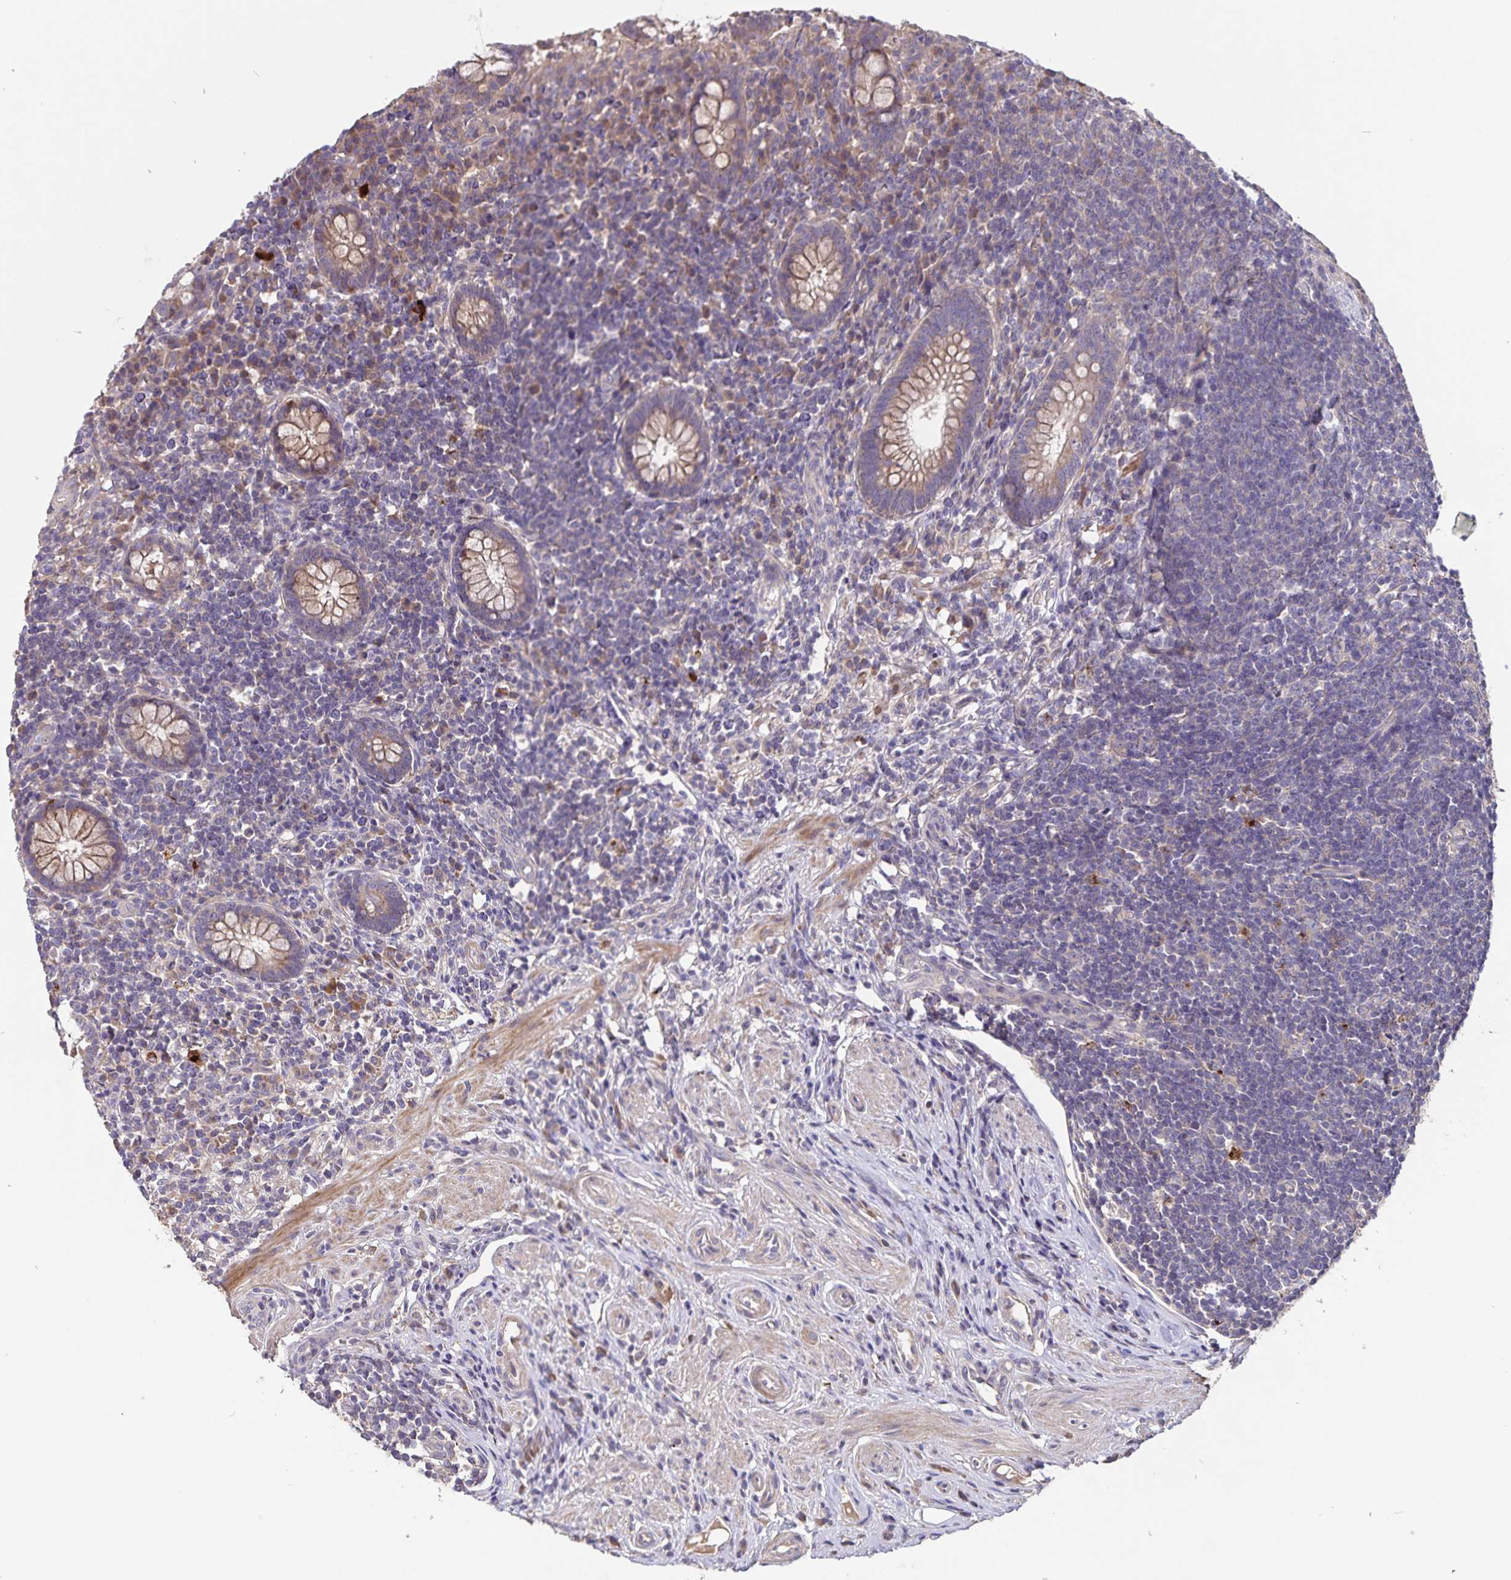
{"staining": {"intensity": "moderate", "quantity": ">75%", "location": "cytoplasmic/membranous"}, "tissue": "appendix", "cell_type": "Glandular cells", "image_type": "normal", "snomed": [{"axis": "morphology", "description": "Normal tissue, NOS"}, {"axis": "topography", "description": "Appendix"}], "caption": "Protein expression analysis of normal human appendix reveals moderate cytoplasmic/membranous staining in approximately >75% of glandular cells.", "gene": "FBXL16", "patient": {"sex": "female", "age": 56}}